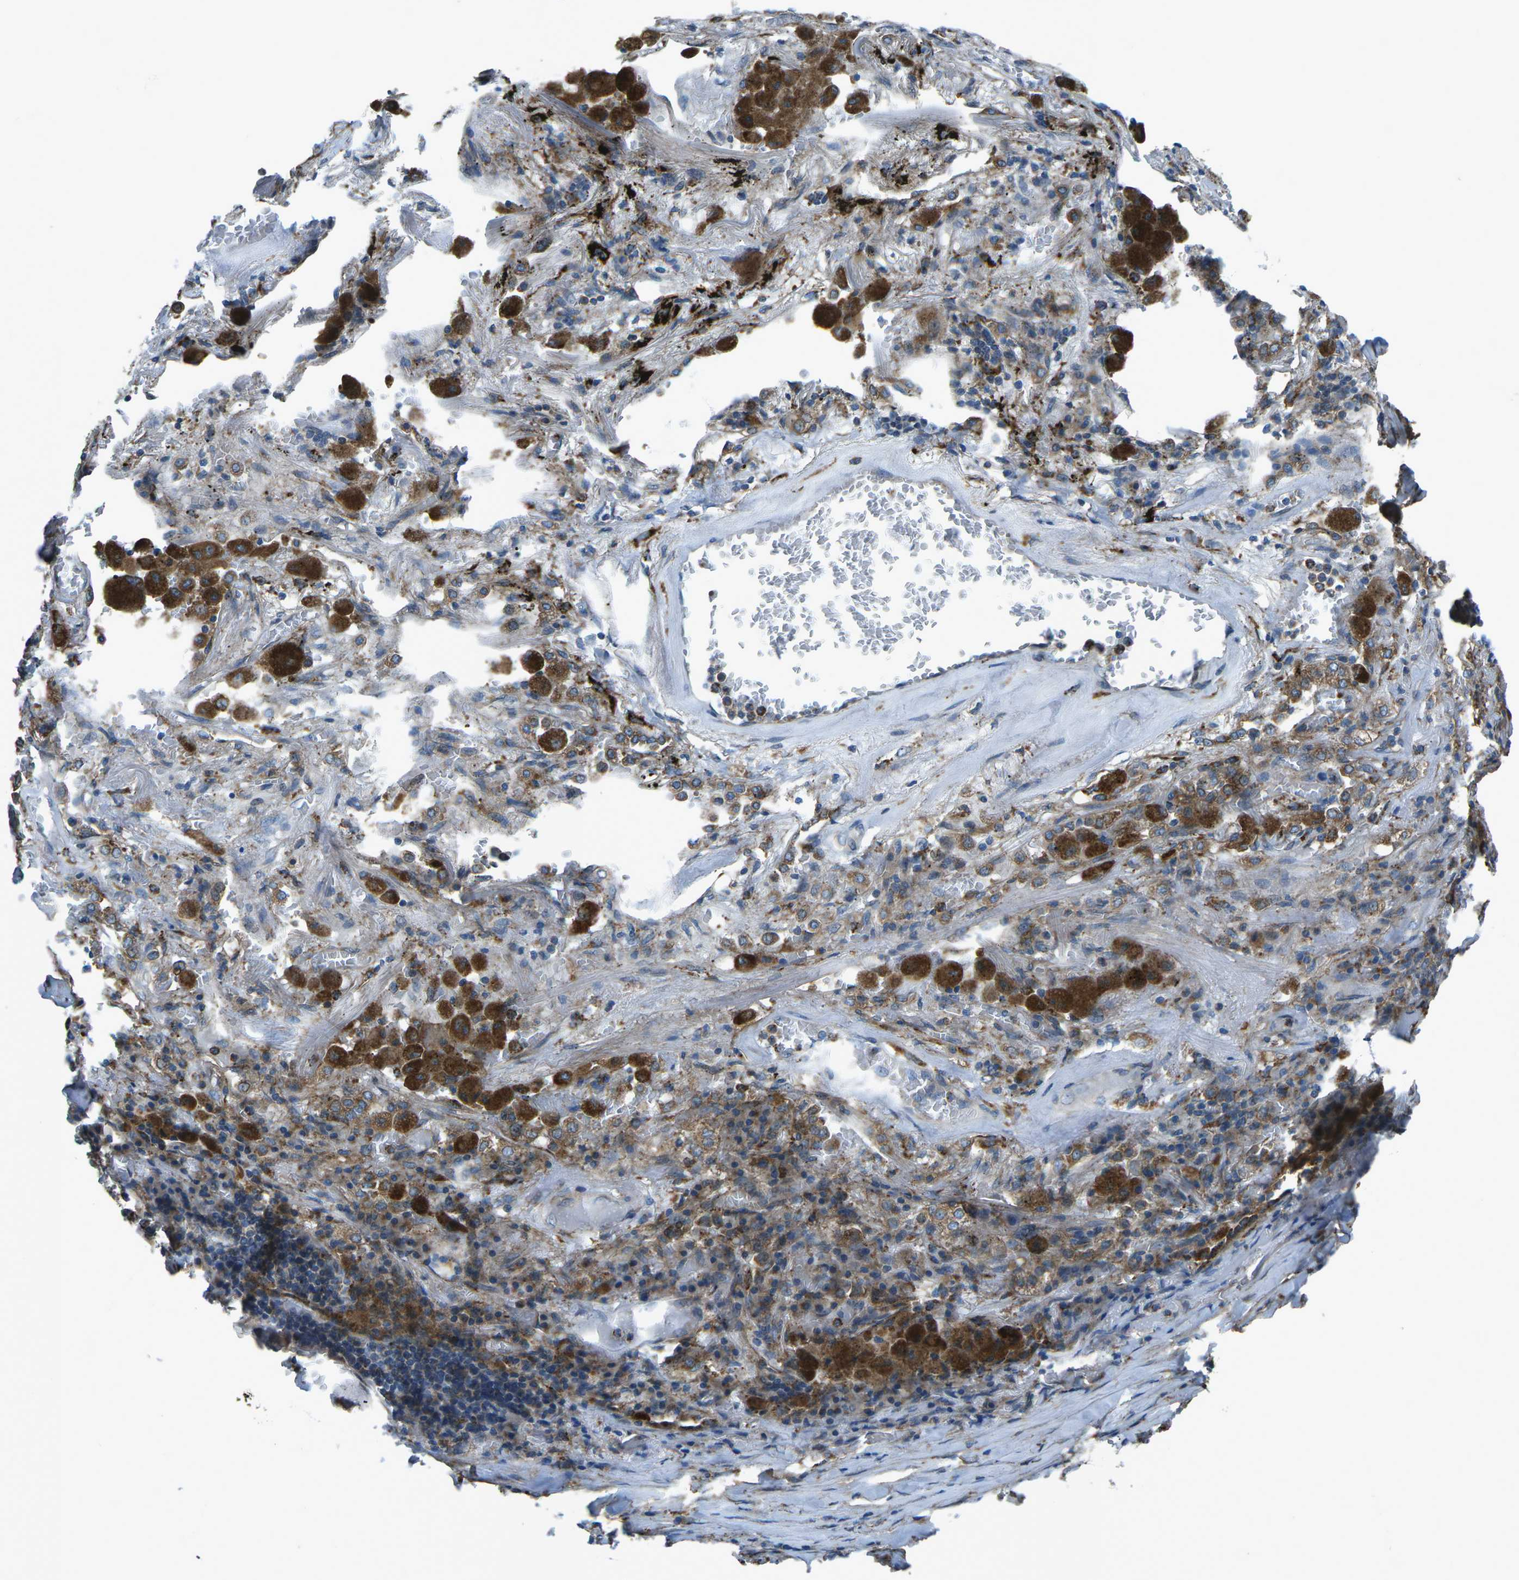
{"staining": {"intensity": "moderate", "quantity": ">75%", "location": "cytoplasmic/membranous"}, "tissue": "lung cancer", "cell_type": "Tumor cells", "image_type": "cancer", "snomed": [{"axis": "morphology", "description": "Squamous cell carcinoma, NOS"}, {"axis": "topography", "description": "Lung"}], "caption": "Squamous cell carcinoma (lung) was stained to show a protein in brown. There is medium levels of moderate cytoplasmic/membranous staining in approximately >75% of tumor cells.", "gene": "CDK17", "patient": {"sex": "male", "age": 57}}